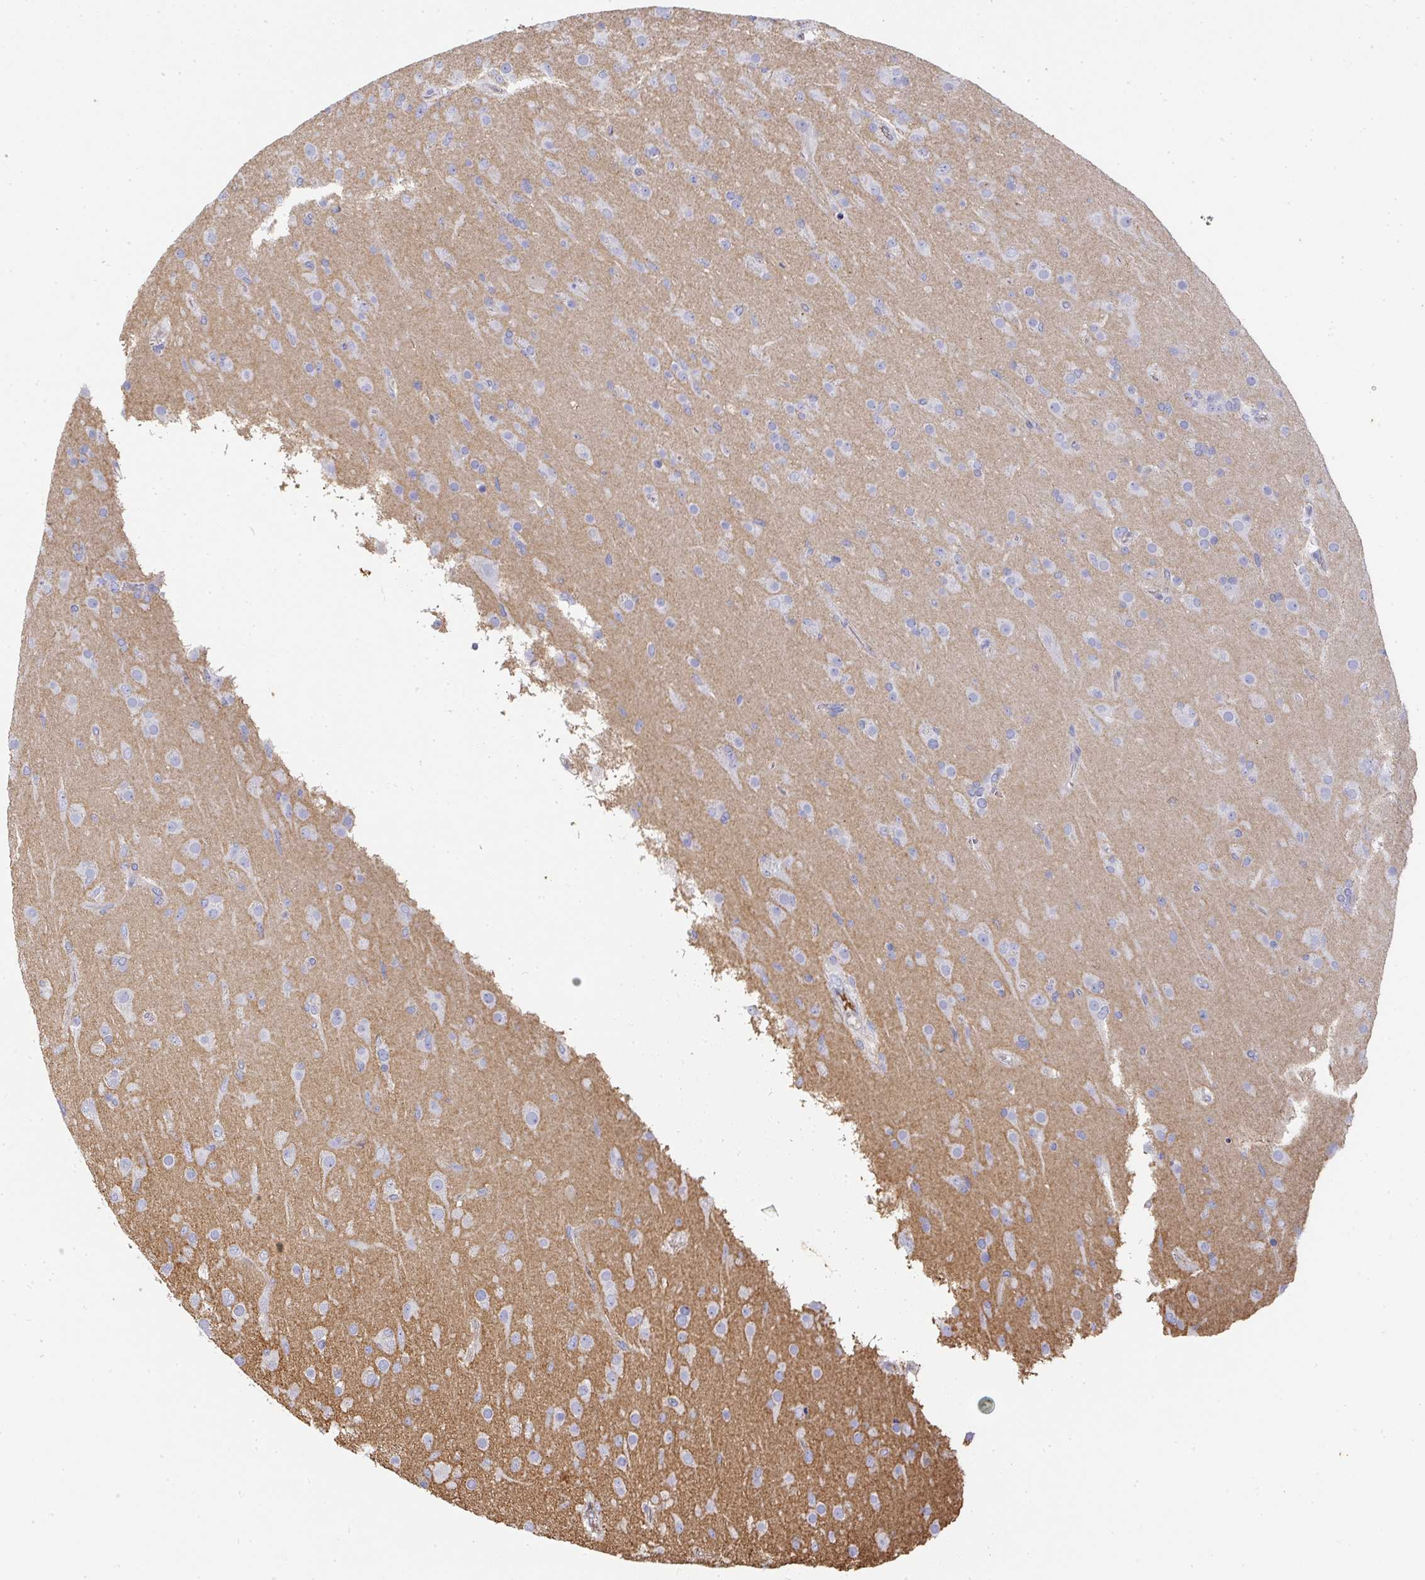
{"staining": {"intensity": "negative", "quantity": "none", "location": "none"}, "tissue": "glioma", "cell_type": "Tumor cells", "image_type": "cancer", "snomed": [{"axis": "morphology", "description": "Glioma, malignant, Low grade"}, {"axis": "topography", "description": "Brain"}], "caption": "The micrograph demonstrates no staining of tumor cells in glioma. (DAB (3,3'-diaminobenzidine) immunohistochemistry (IHC) with hematoxylin counter stain).", "gene": "ALB", "patient": {"sex": "male", "age": 65}}